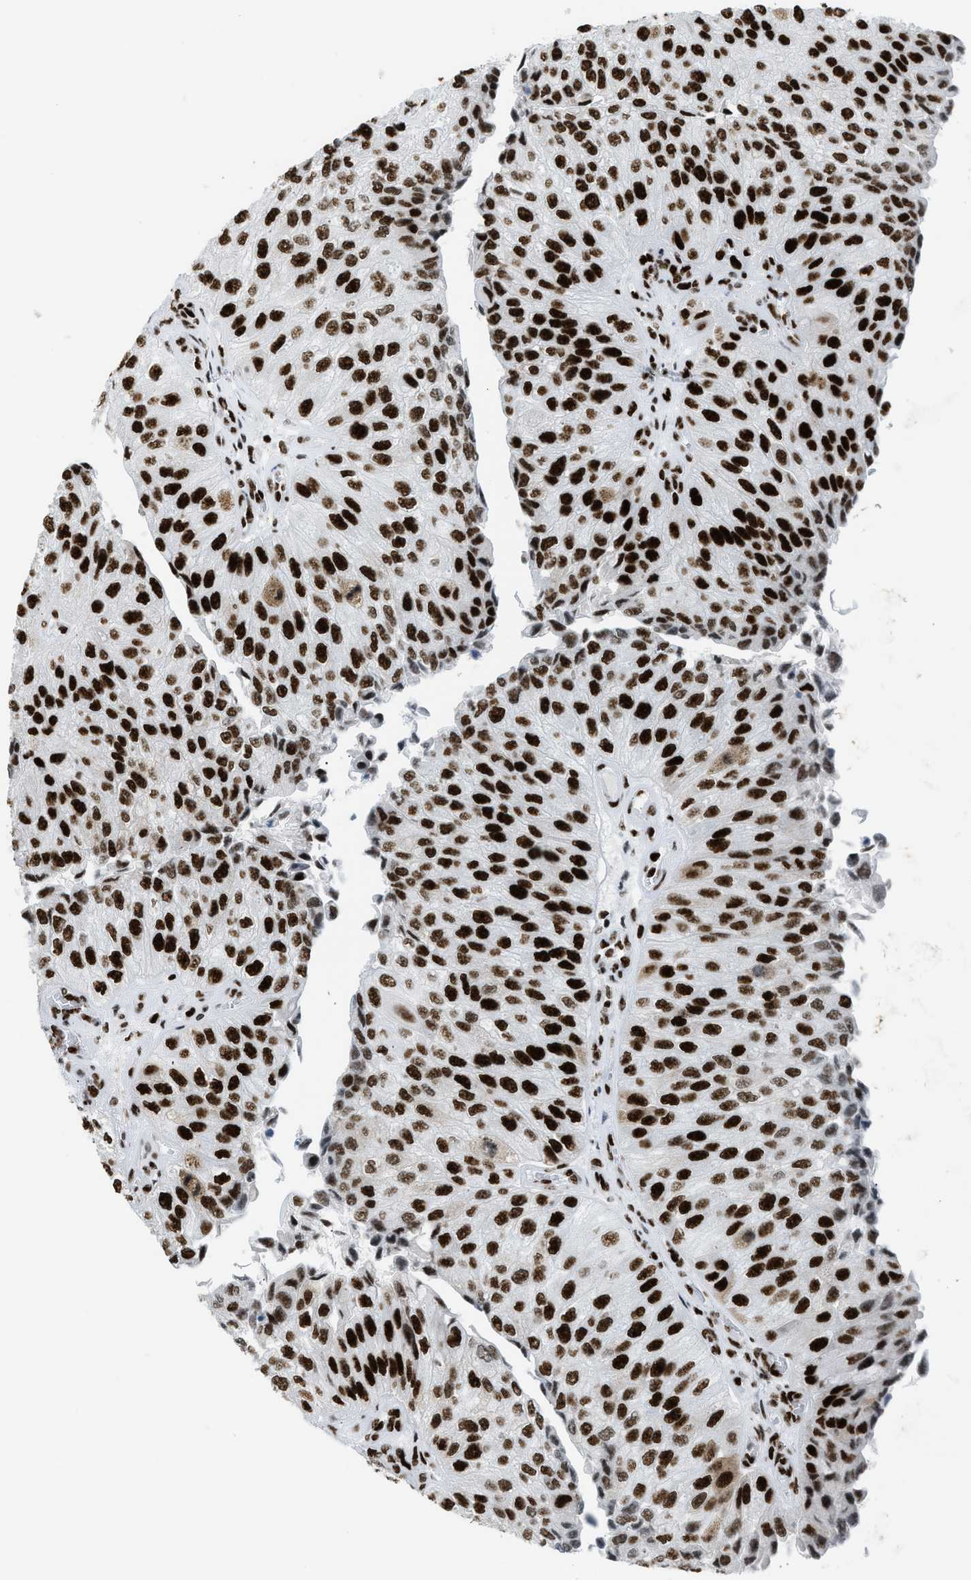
{"staining": {"intensity": "strong", "quantity": ">75%", "location": "nuclear"}, "tissue": "urothelial cancer", "cell_type": "Tumor cells", "image_type": "cancer", "snomed": [{"axis": "morphology", "description": "Urothelial carcinoma, High grade"}, {"axis": "topography", "description": "Kidney"}, {"axis": "topography", "description": "Urinary bladder"}], "caption": "Brown immunohistochemical staining in urothelial carcinoma (high-grade) shows strong nuclear expression in about >75% of tumor cells.", "gene": "PIF1", "patient": {"sex": "male", "age": 77}}